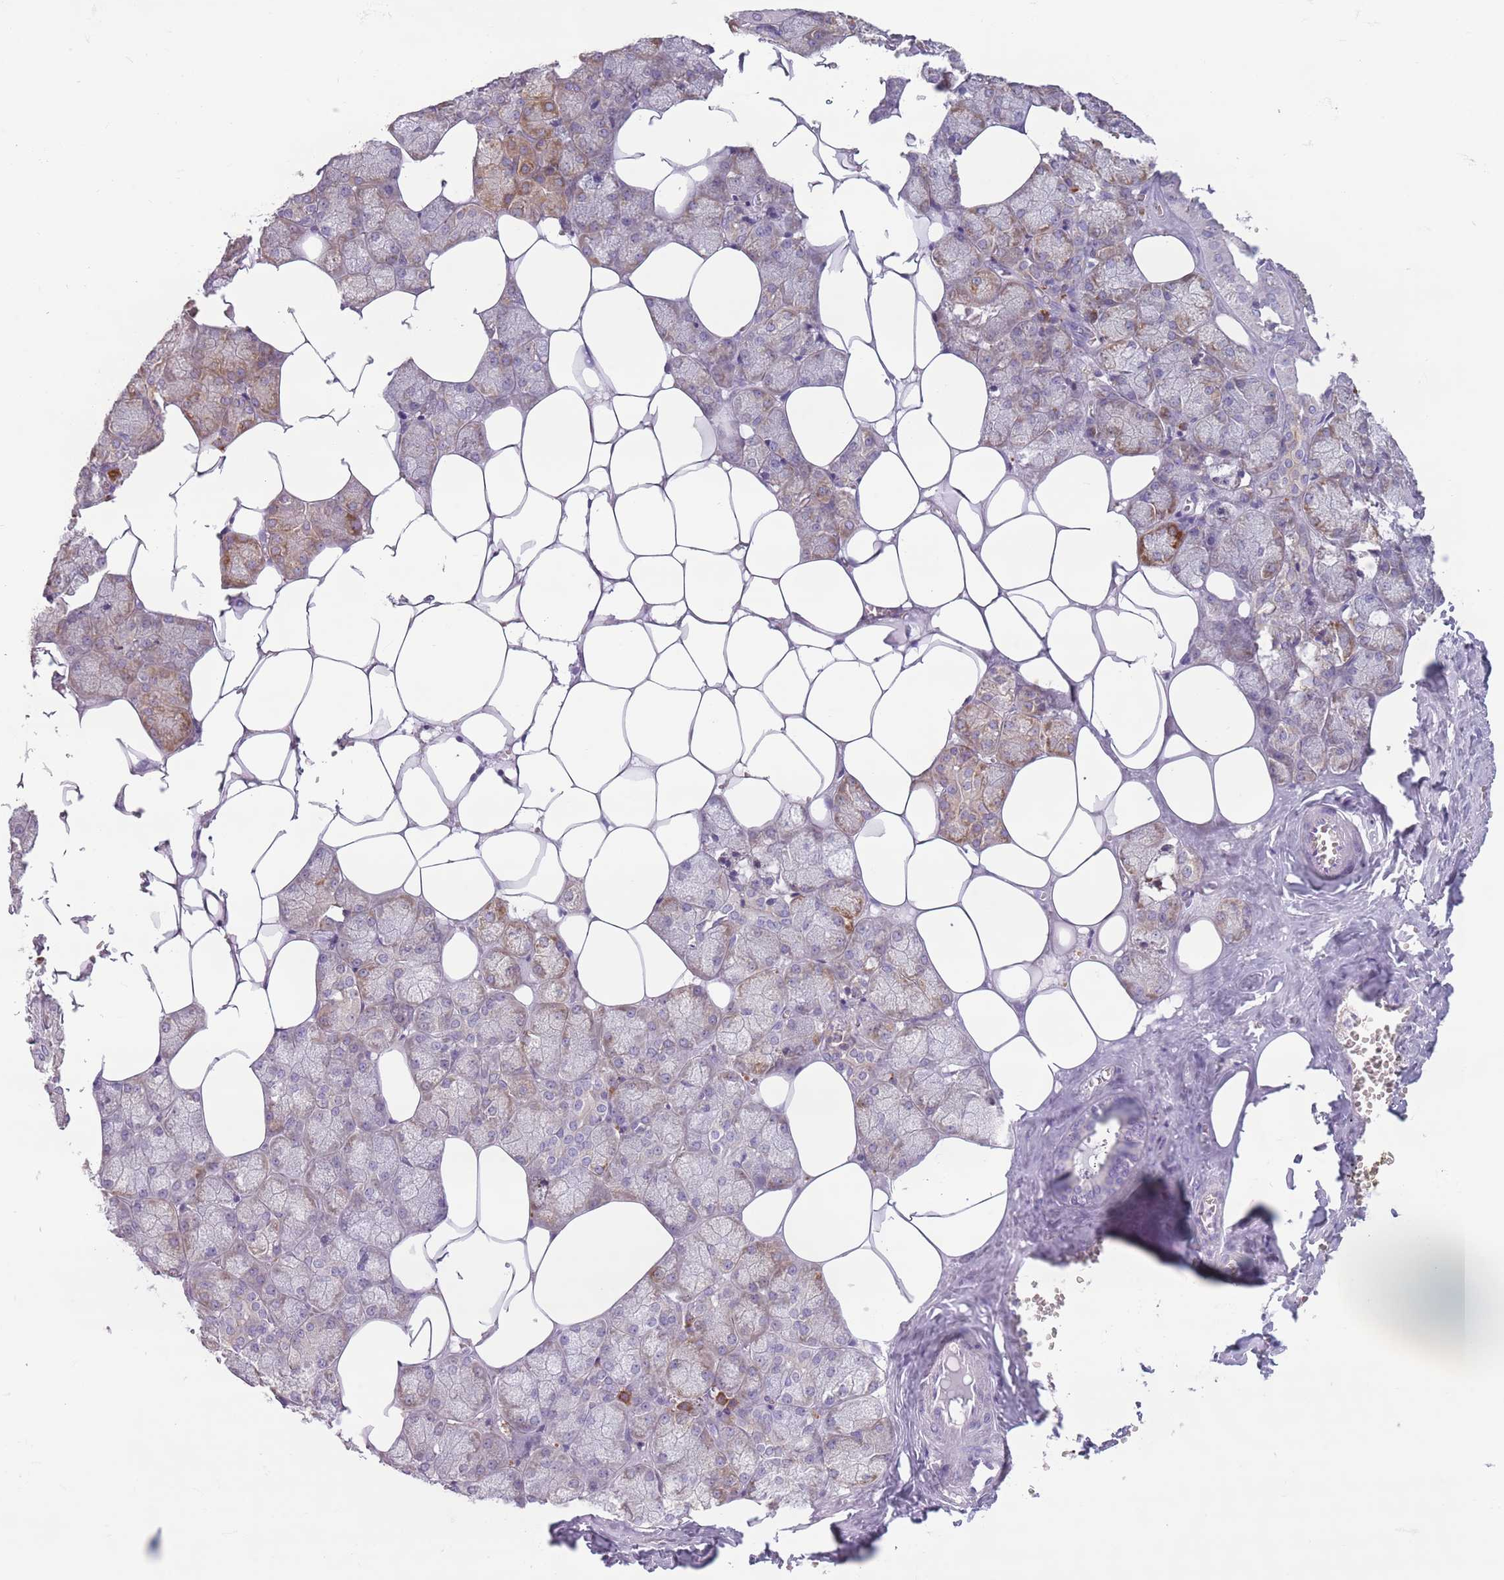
{"staining": {"intensity": "moderate", "quantity": "<25%", "location": "cytoplasmic/membranous"}, "tissue": "salivary gland", "cell_type": "Glandular cells", "image_type": "normal", "snomed": [{"axis": "morphology", "description": "Normal tissue, NOS"}, {"axis": "topography", "description": "Salivary gland"}], "caption": "Protein expression analysis of benign salivary gland displays moderate cytoplasmic/membranous positivity in about <25% of glandular cells.", "gene": "HYOU1", "patient": {"sex": "male", "age": 62}}